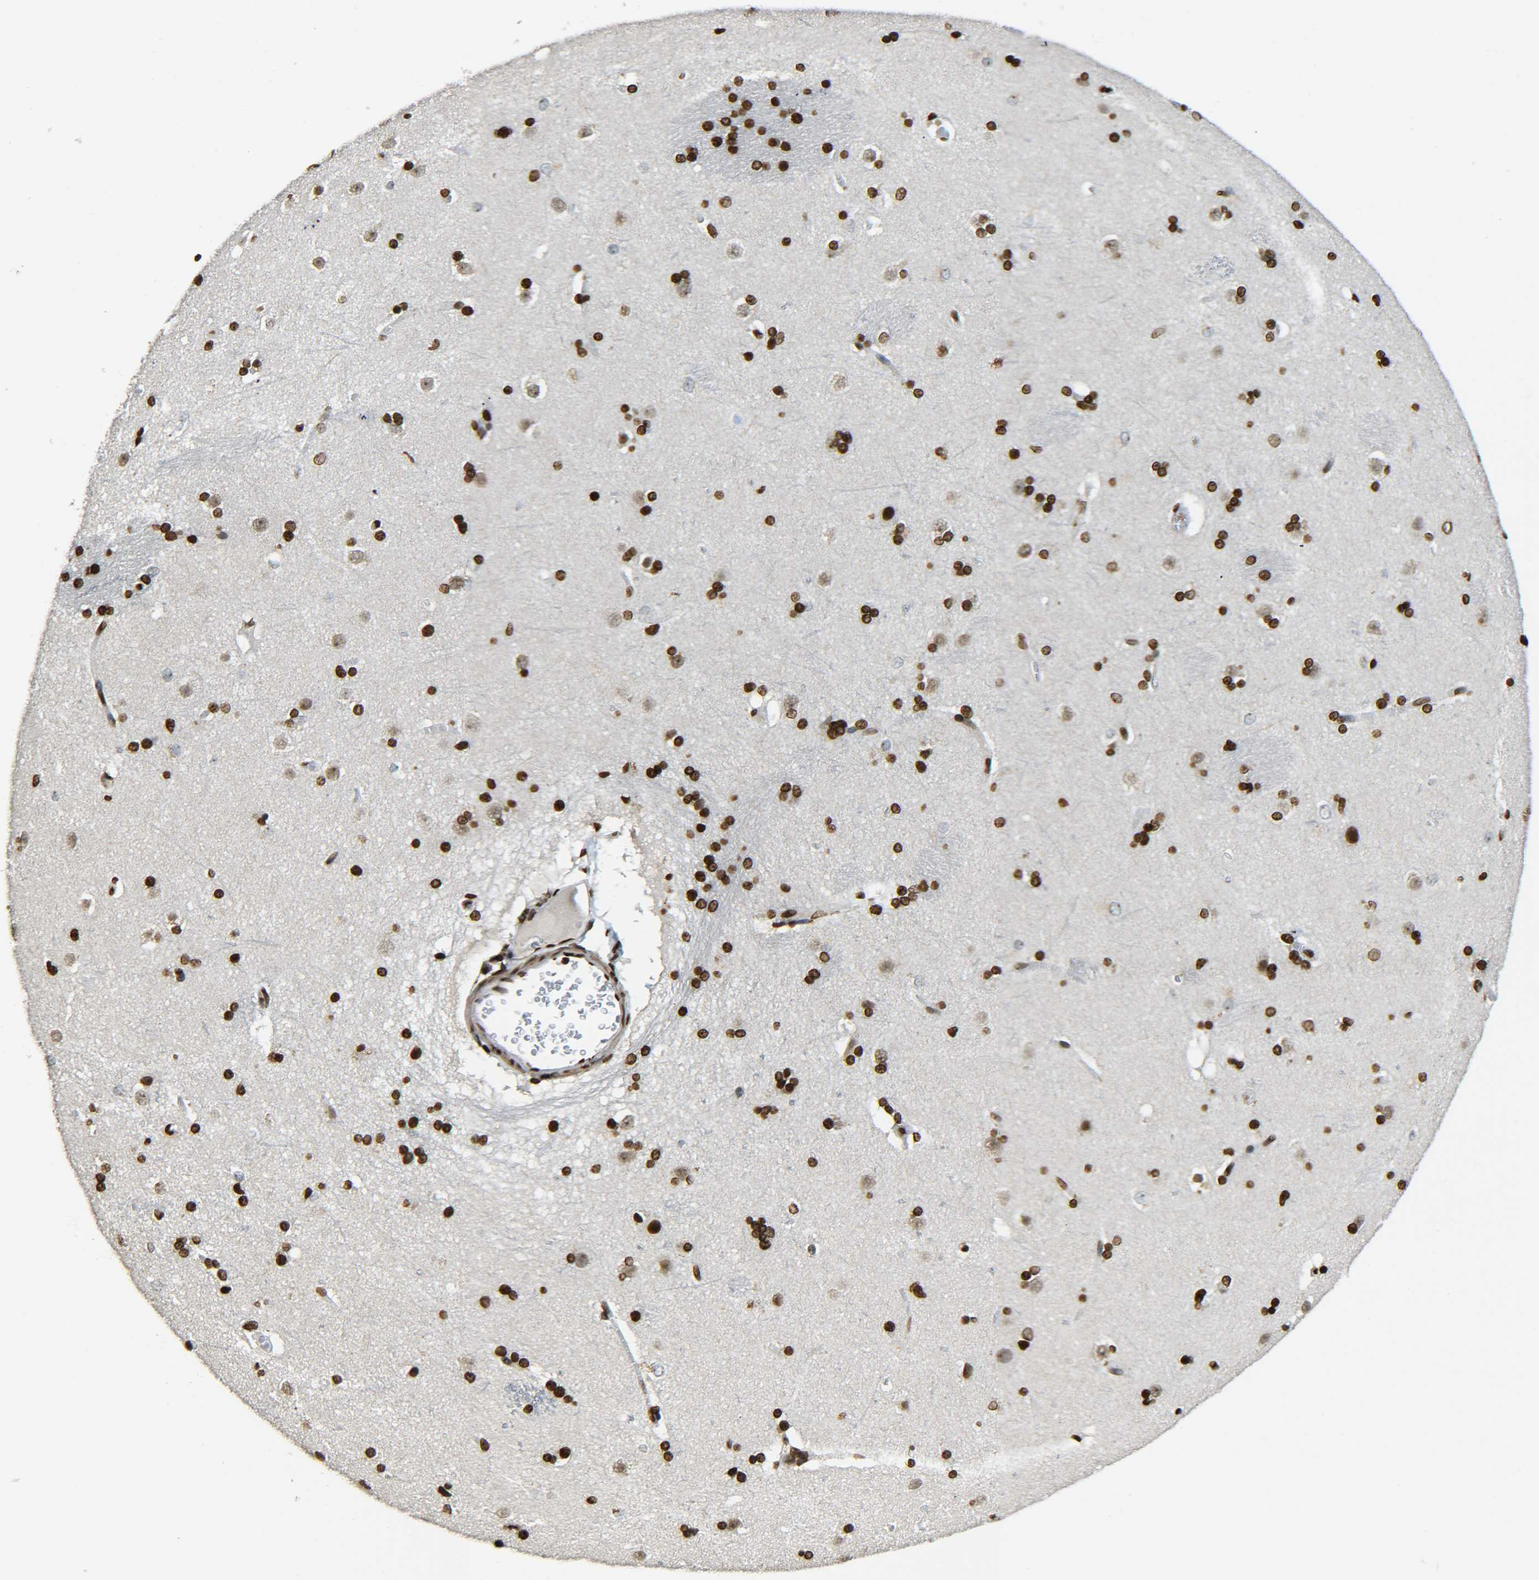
{"staining": {"intensity": "strong", "quantity": ">75%", "location": "nuclear"}, "tissue": "caudate", "cell_type": "Glial cells", "image_type": "normal", "snomed": [{"axis": "morphology", "description": "Normal tissue, NOS"}, {"axis": "topography", "description": "Lateral ventricle wall"}], "caption": "A brown stain highlights strong nuclear staining of a protein in glial cells of unremarkable caudate.", "gene": "H4C16", "patient": {"sex": "female", "age": 19}}